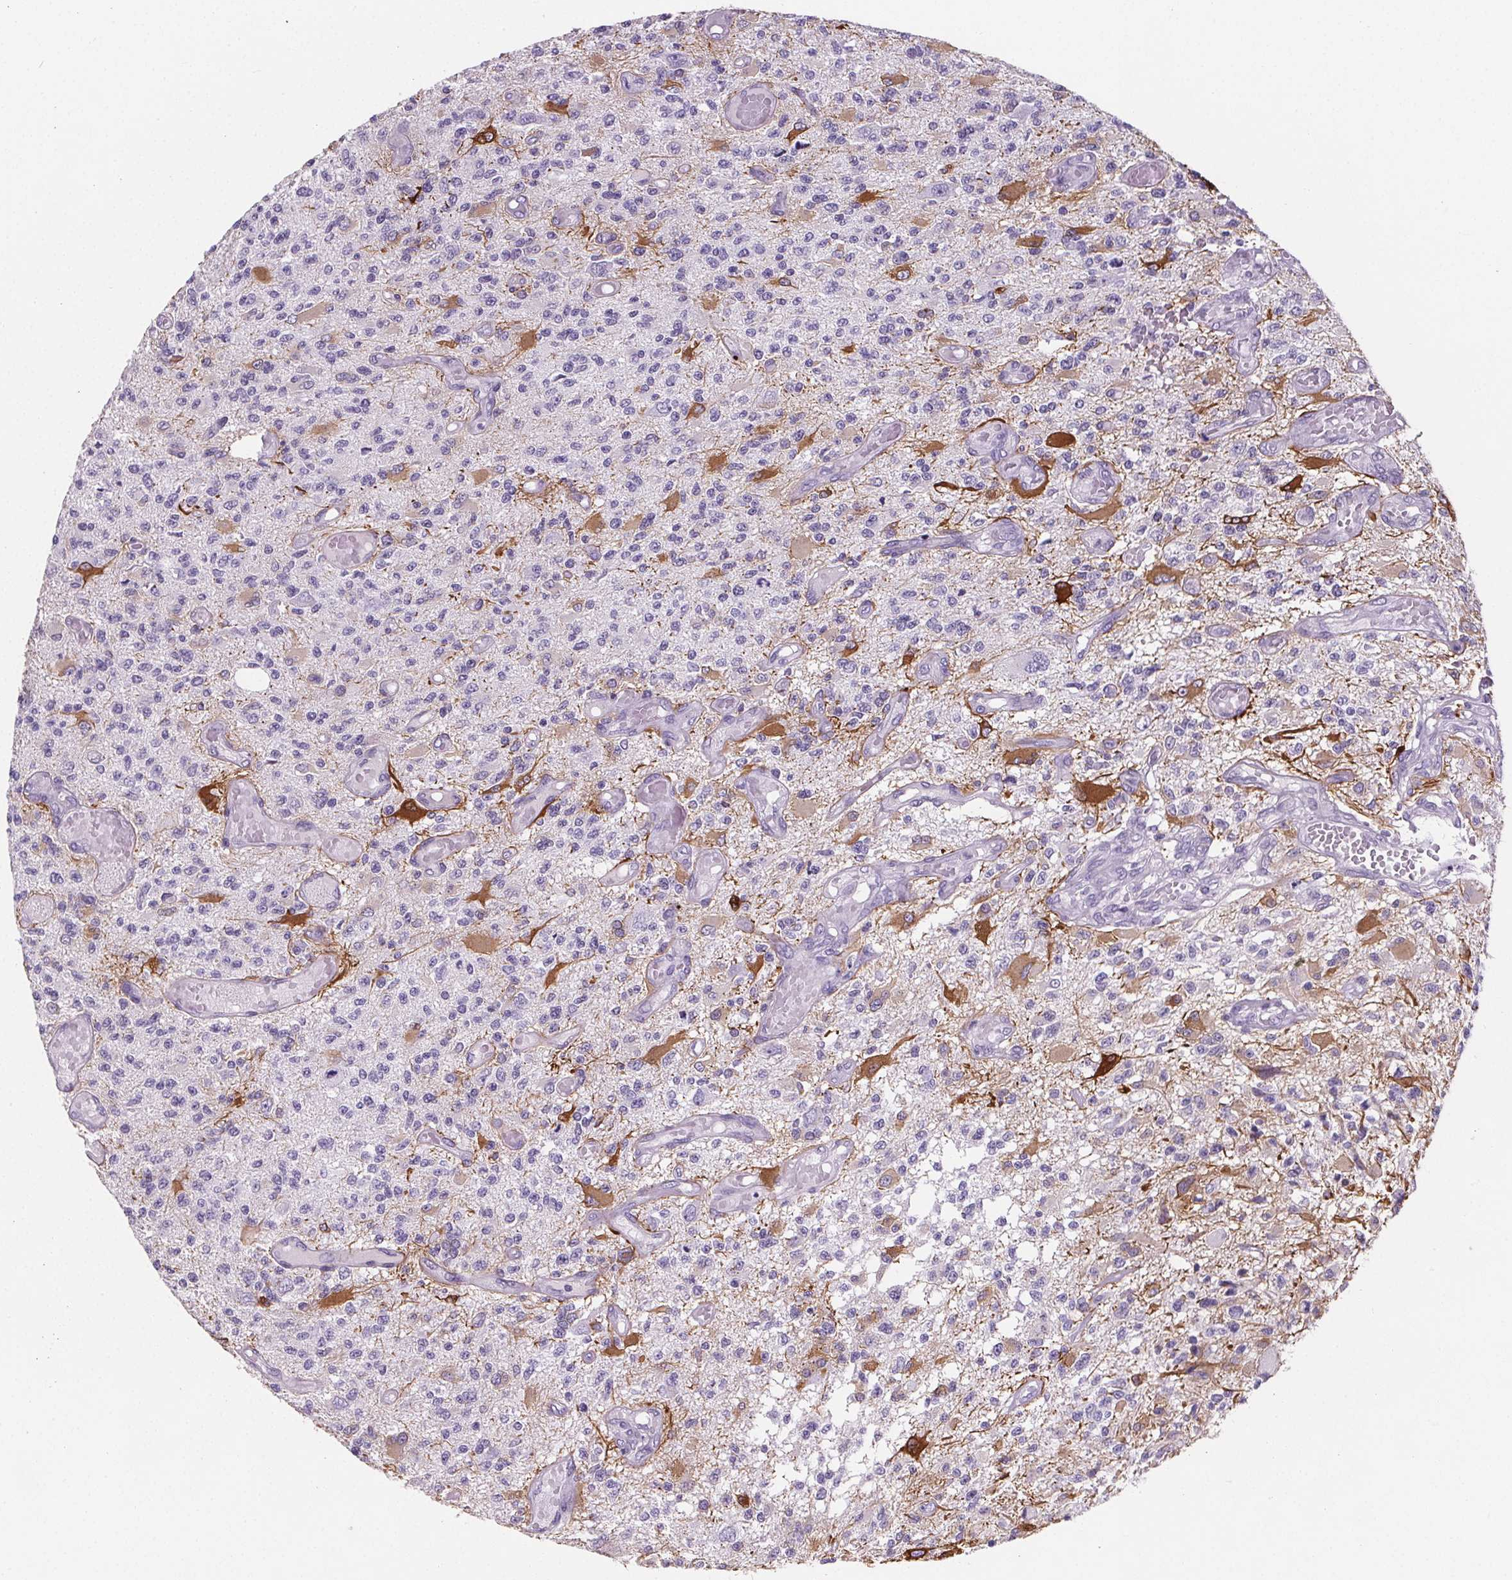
{"staining": {"intensity": "negative", "quantity": "none", "location": "none"}, "tissue": "glioma", "cell_type": "Tumor cells", "image_type": "cancer", "snomed": [{"axis": "morphology", "description": "Glioma, malignant, High grade"}, {"axis": "topography", "description": "Brain"}], "caption": "This is an immunohistochemistry (IHC) micrograph of human malignant glioma (high-grade). There is no staining in tumor cells.", "gene": "ADRB1", "patient": {"sex": "female", "age": 63}}